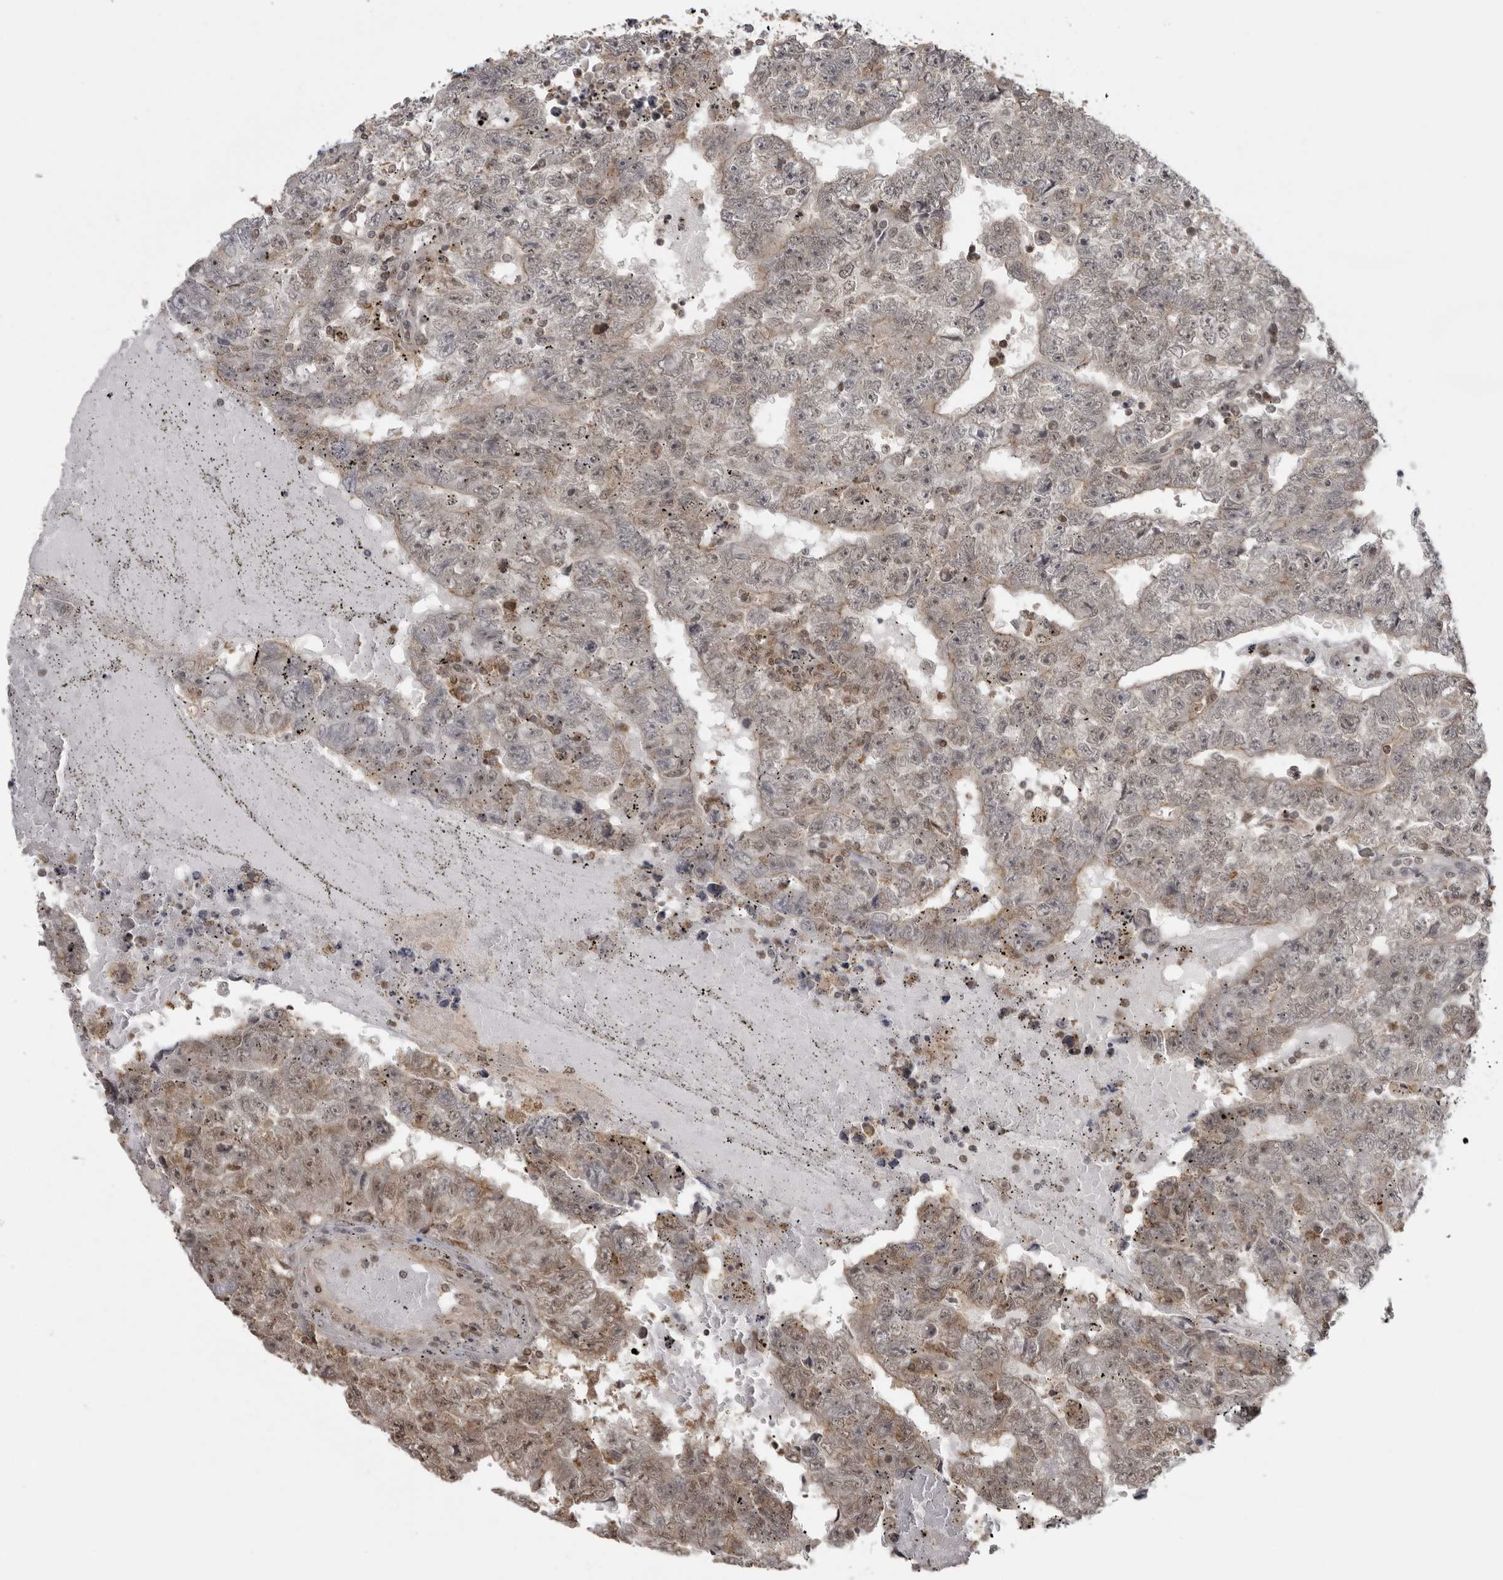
{"staining": {"intensity": "moderate", "quantity": "25%-75%", "location": "cytoplasmic/membranous"}, "tissue": "testis cancer", "cell_type": "Tumor cells", "image_type": "cancer", "snomed": [{"axis": "morphology", "description": "Carcinoma, Embryonal, NOS"}, {"axis": "topography", "description": "Testis"}], "caption": "Immunohistochemical staining of human testis embryonal carcinoma displays moderate cytoplasmic/membranous protein positivity in approximately 25%-75% of tumor cells.", "gene": "PDCL3", "patient": {"sex": "male", "age": 25}}